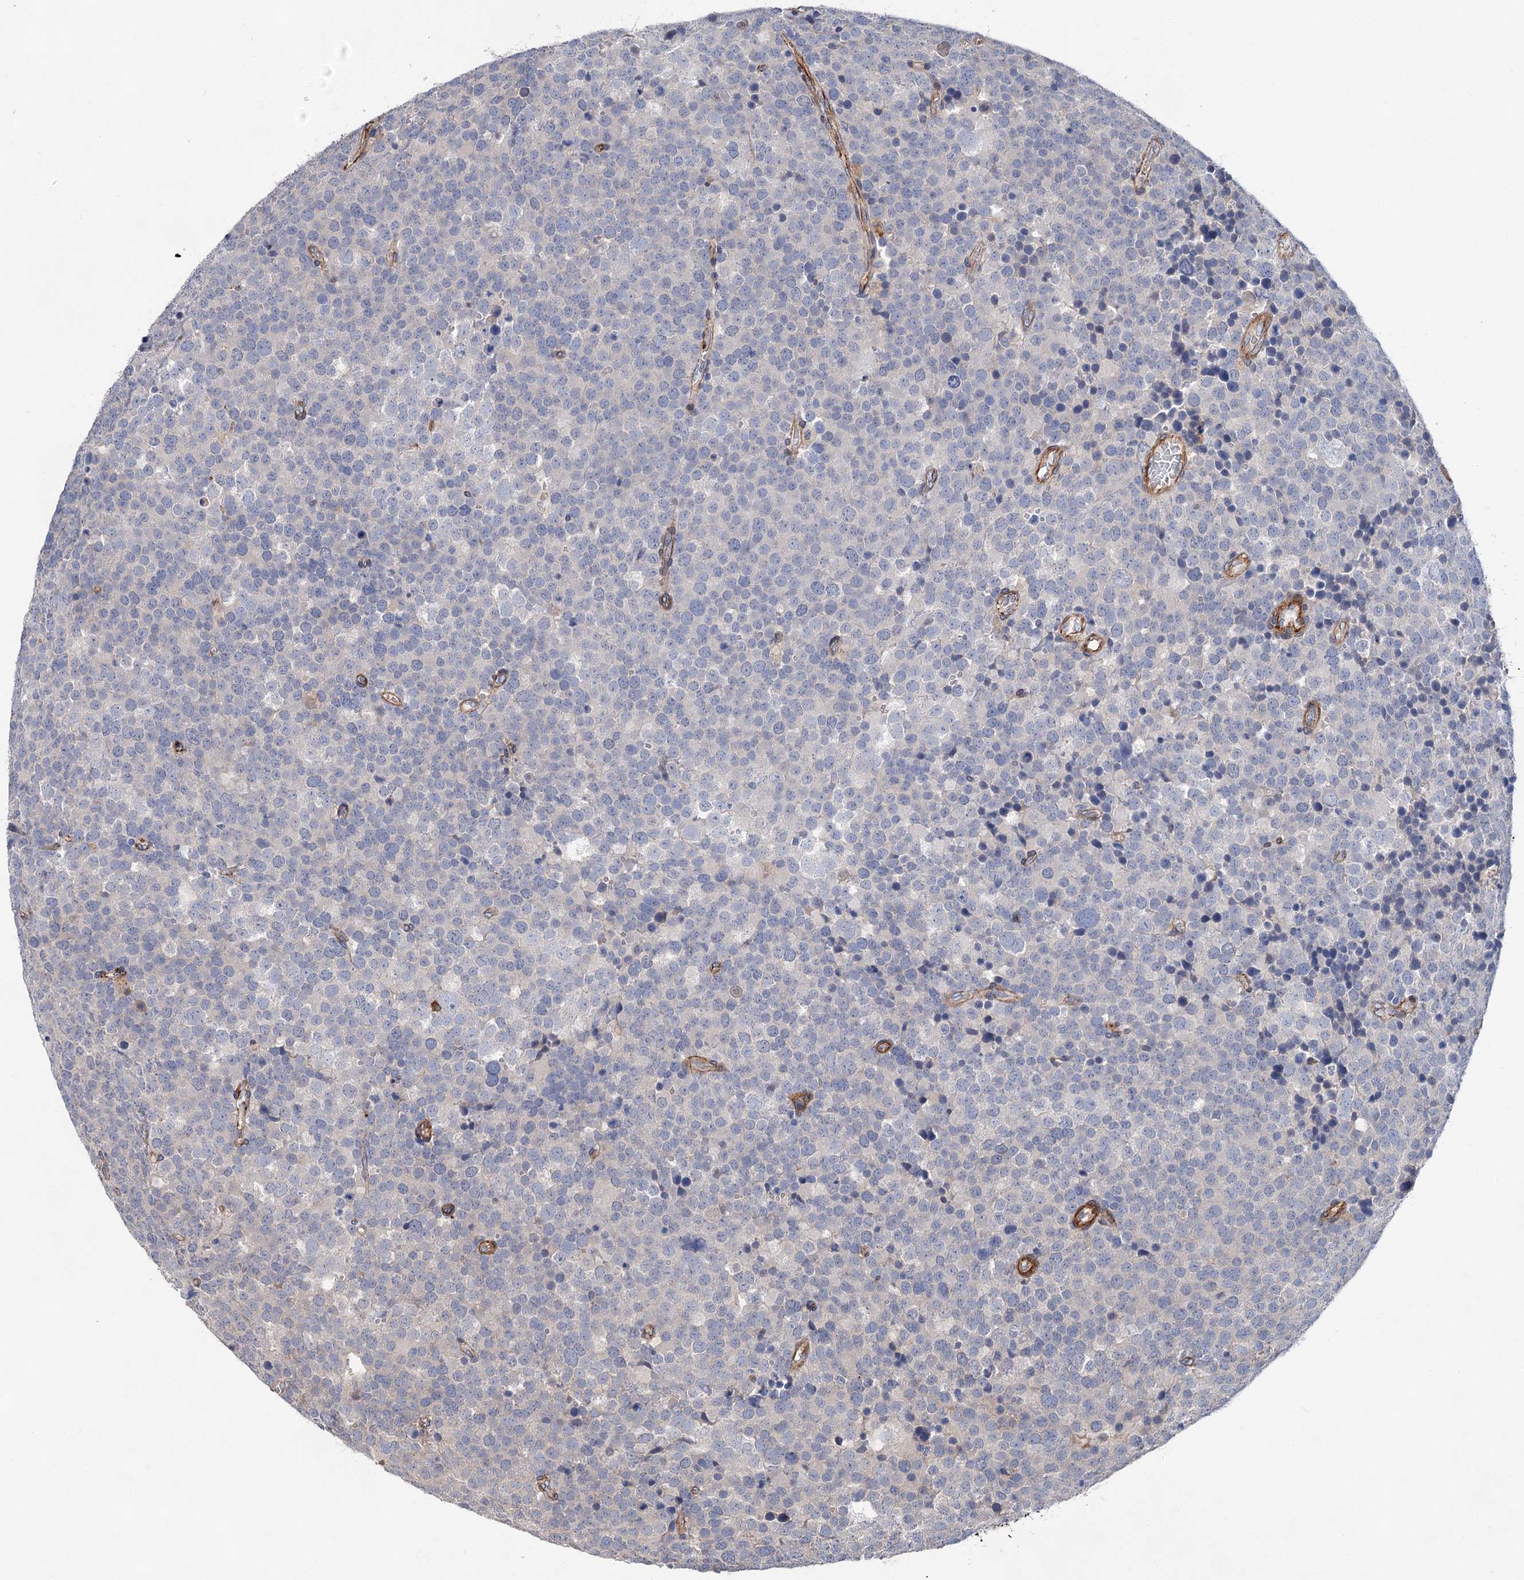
{"staining": {"intensity": "negative", "quantity": "none", "location": "none"}, "tissue": "testis cancer", "cell_type": "Tumor cells", "image_type": "cancer", "snomed": [{"axis": "morphology", "description": "Seminoma, NOS"}, {"axis": "topography", "description": "Testis"}], "caption": "Protein analysis of testis cancer (seminoma) exhibits no significant staining in tumor cells.", "gene": "TMTC3", "patient": {"sex": "male", "age": 71}}